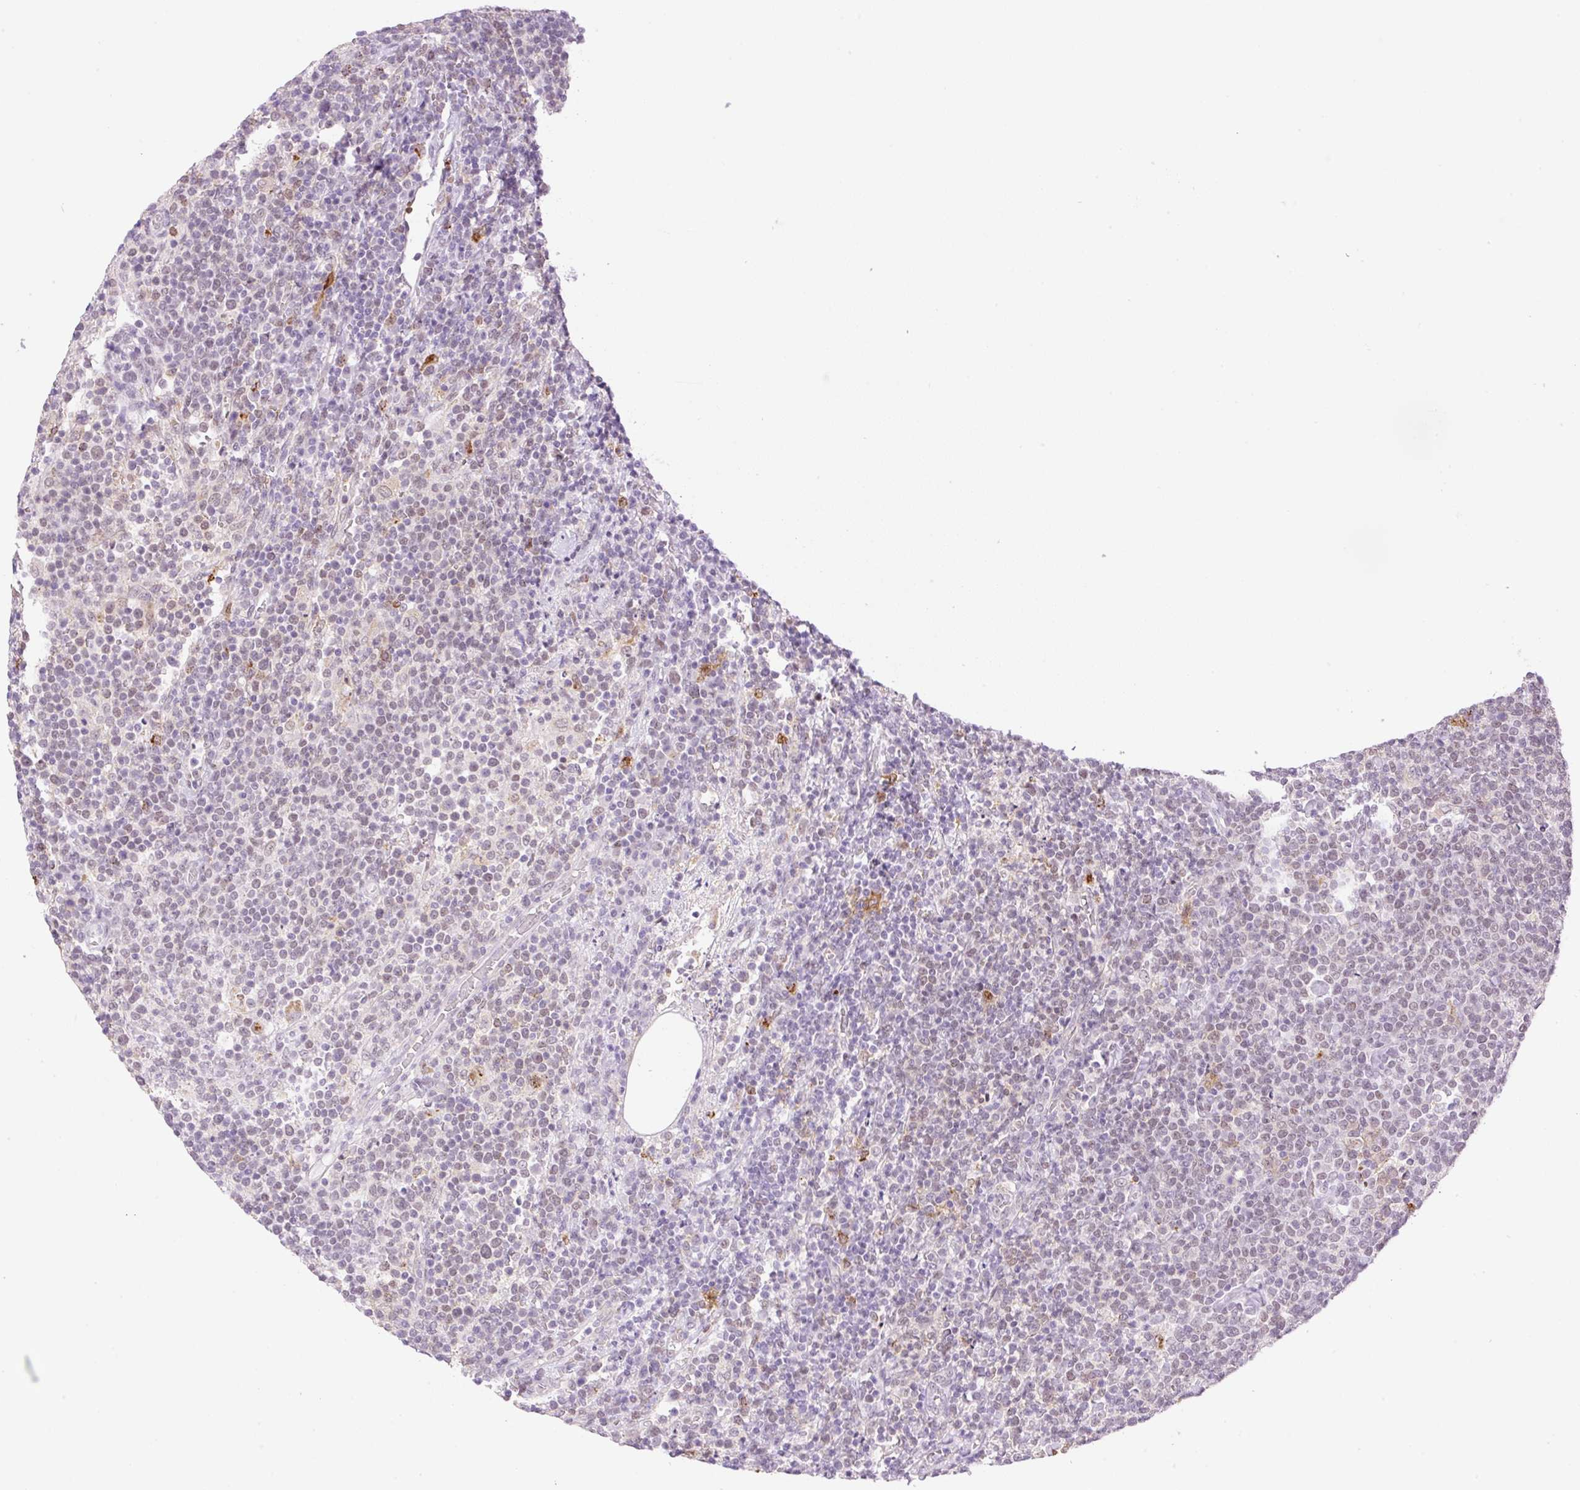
{"staining": {"intensity": "weak", "quantity": "<25%", "location": "nuclear"}, "tissue": "lymphoma", "cell_type": "Tumor cells", "image_type": "cancer", "snomed": [{"axis": "morphology", "description": "Malignant lymphoma, non-Hodgkin's type, High grade"}, {"axis": "topography", "description": "Lymph node"}], "caption": "High power microscopy image of an immunohistochemistry histopathology image of high-grade malignant lymphoma, non-Hodgkin's type, revealing no significant positivity in tumor cells.", "gene": "PALM3", "patient": {"sex": "male", "age": 61}}